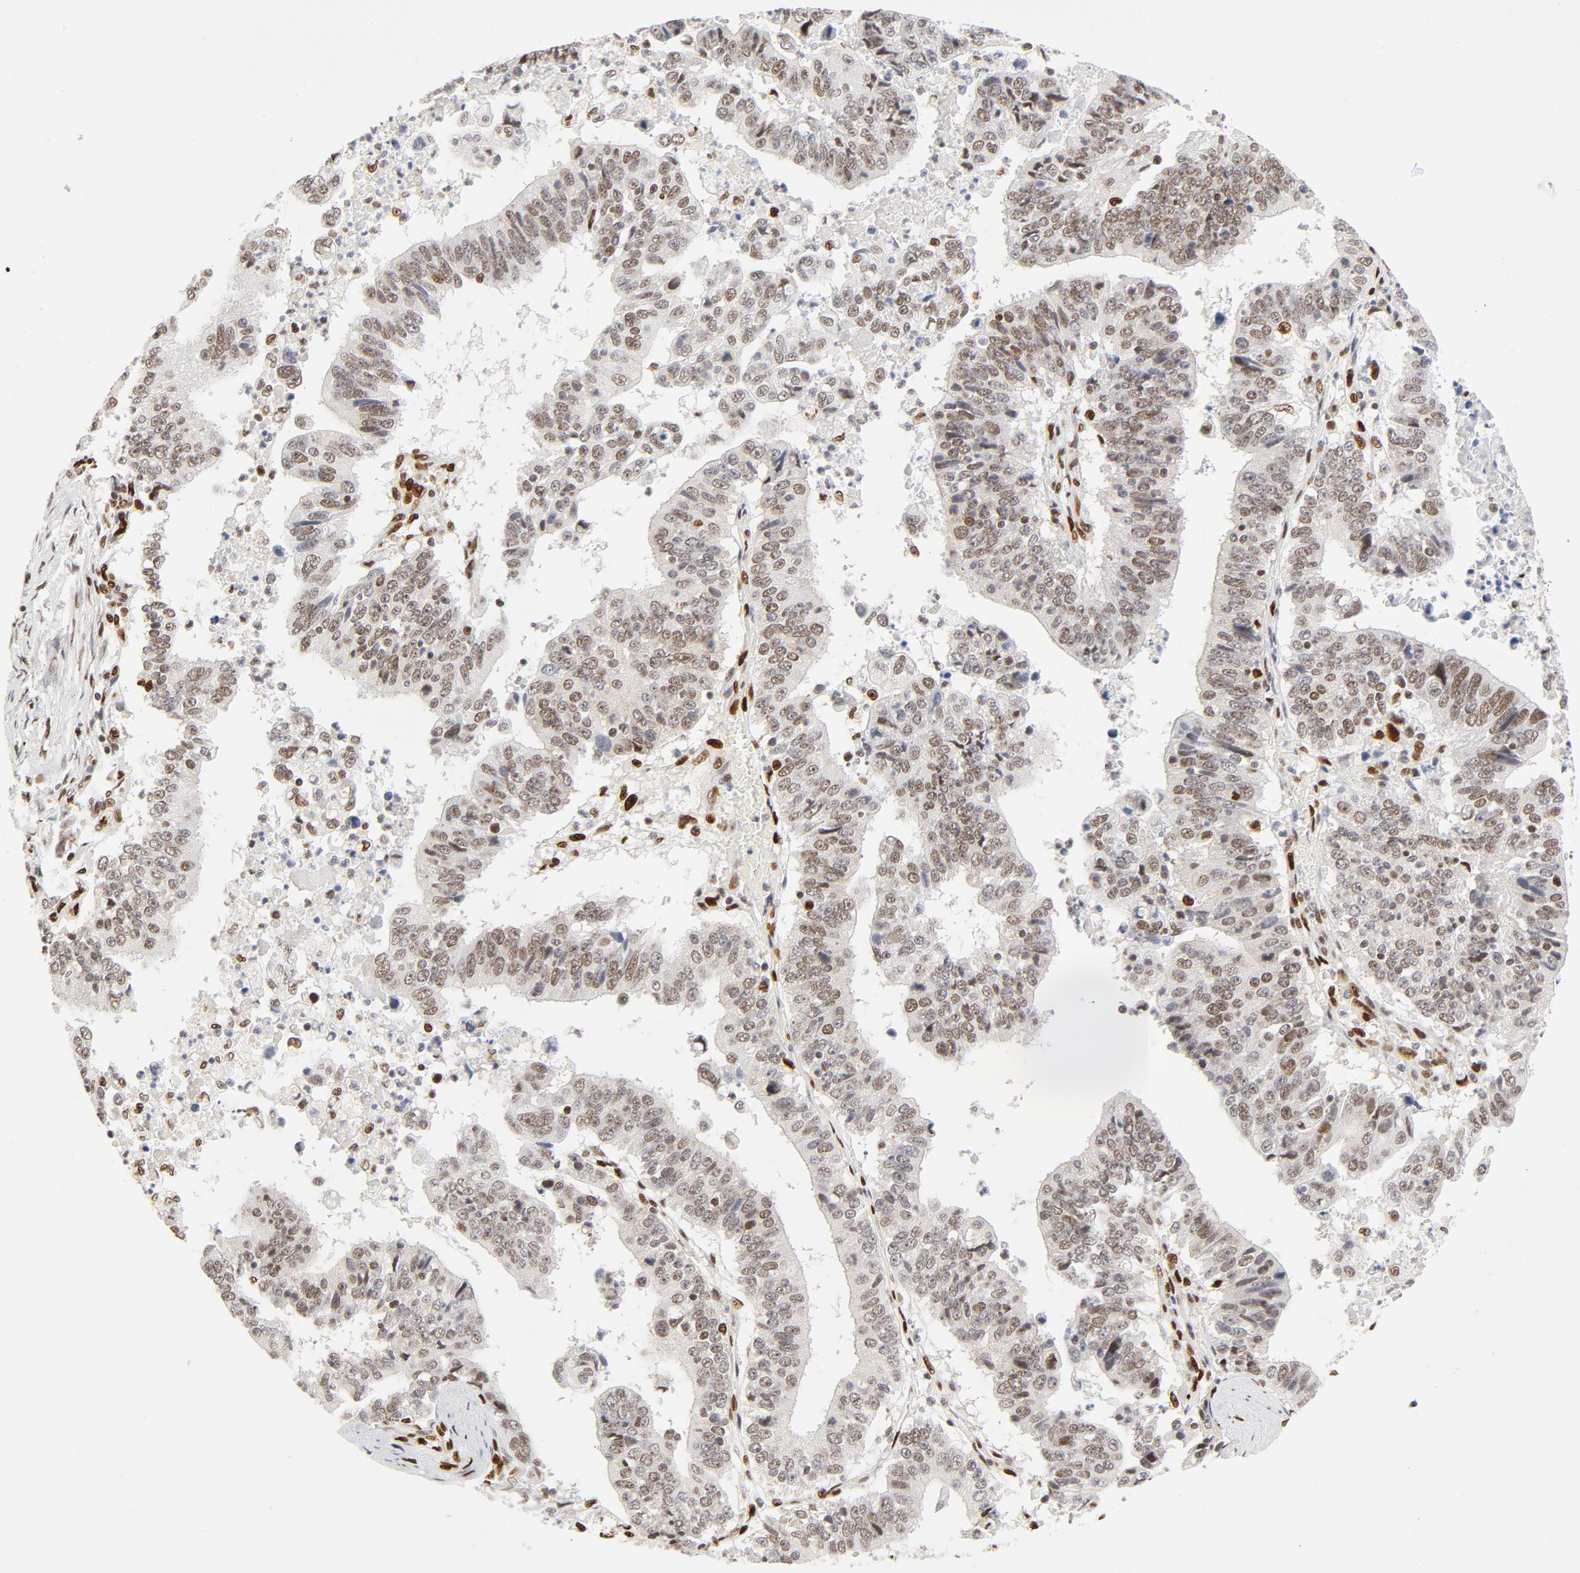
{"staining": {"intensity": "weak", "quantity": ">75%", "location": "nuclear"}, "tissue": "stomach cancer", "cell_type": "Tumor cells", "image_type": "cancer", "snomed": [{"axis": "morphology", "description": "Adenocarcinoma, NOS"}, {"axis": "topography", "description": "Stomach, upper"}], "caption": "Immunohistochemistry staining of stomach adenocarcinoma, which reveals low levels of weak nuclear staining in about >75% of tumor cells indicating weak nuclear protein expression. The staining was performed using DAB (brown) for protein detection and nuclei were counterstained in hematoxylin (blue).", "gene": "MEF2A", "patient": {"sex": "female", "age": 50}}